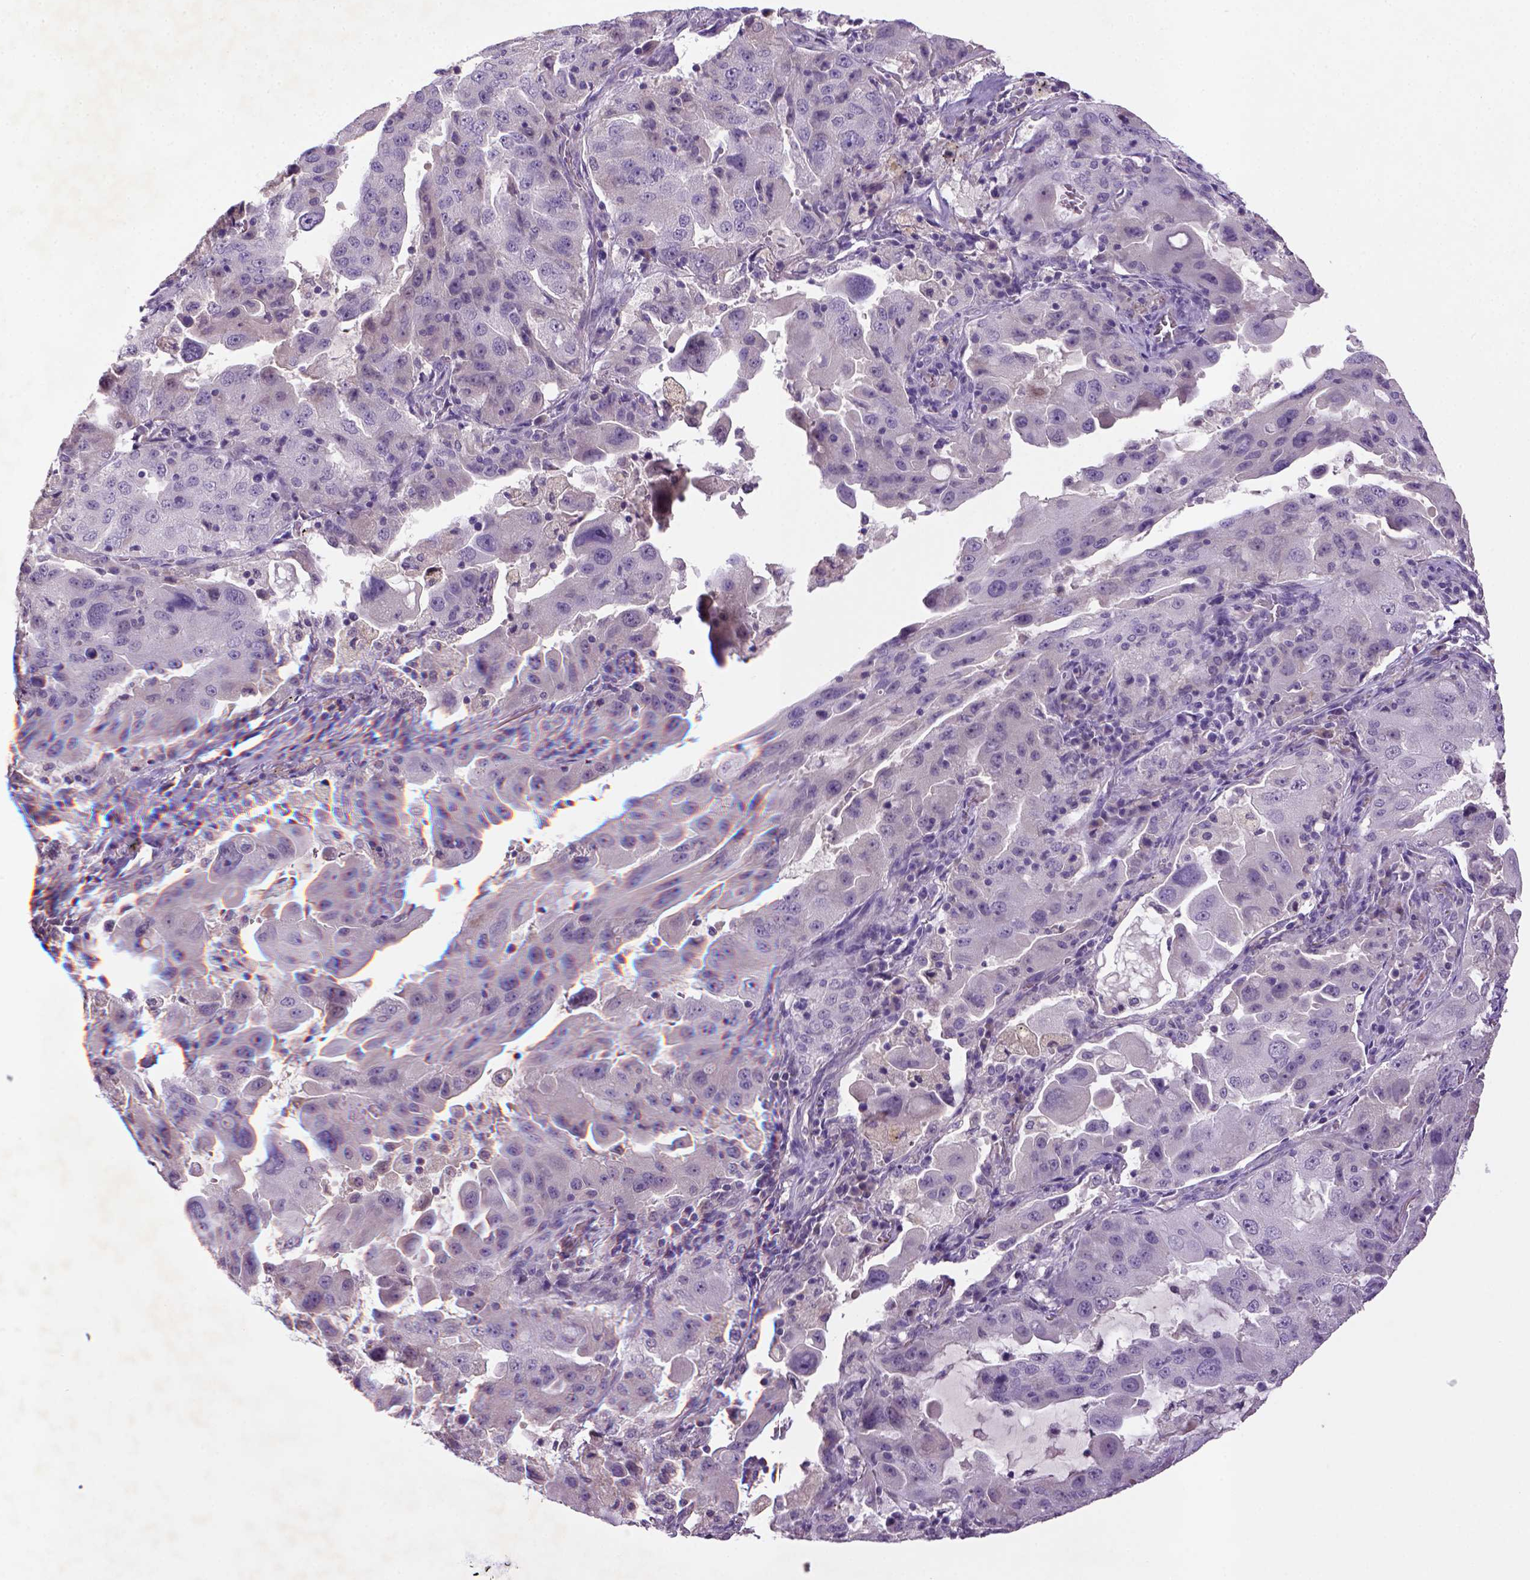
{"staining": {"intensity": "negative", "quantity": "none", "location": "none"}, "tissue": "lung cancer", "cell_type": "Tumor cells", "image_type": "cancer", "snomed": [{"axis": "morphology", "description": "Adenocarcinoma, NOS"}, {"axis": "topography", "description": "Lung"}], "caption": "The immunohistochemistry micrograph has no significant staining in tumor cells of lung adenocarcinoma tissue.", "gene": "NLGN2", "patient": {"sex": "female", "age": 61}}